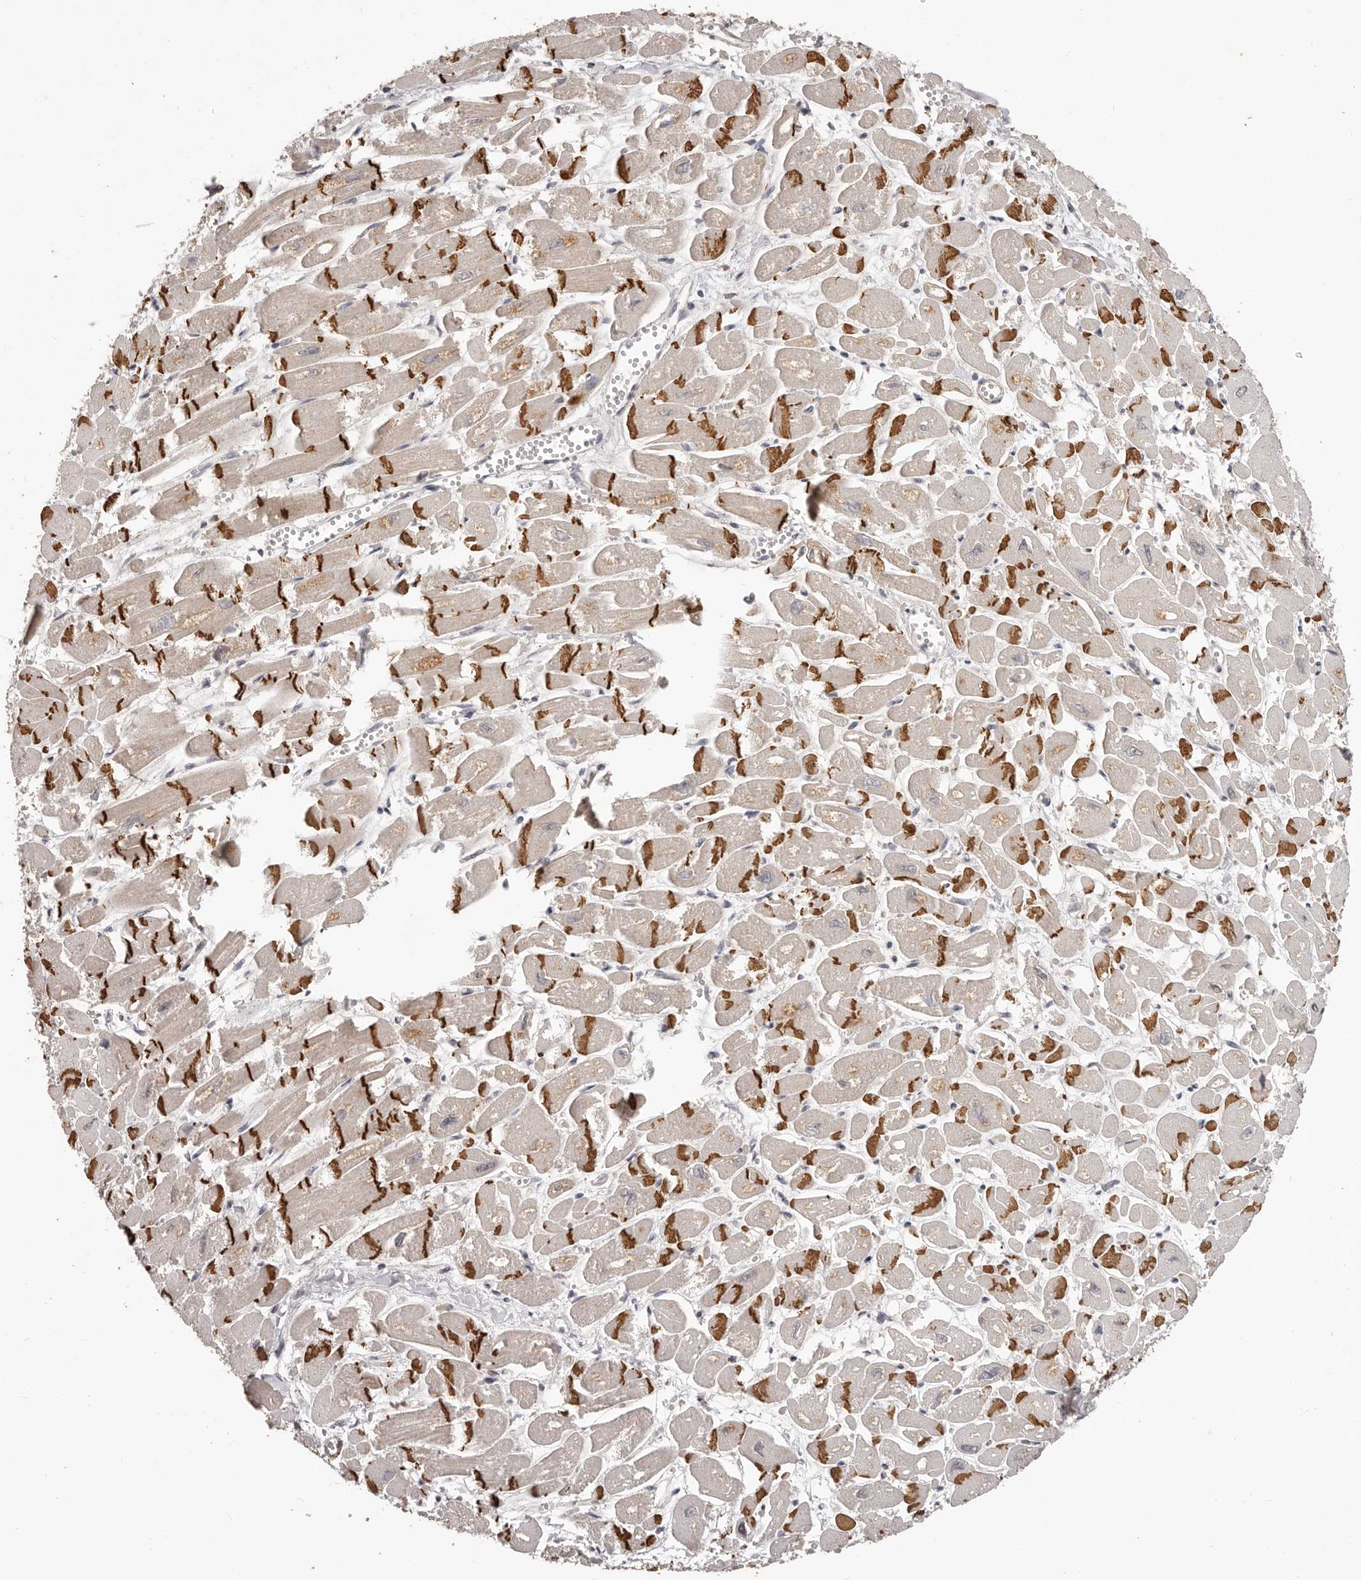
{"staining": {"intensity": "strong", "quantity": "25%-75%", "location": "cytoplasmic/membranous"}, "tissue": "heart muscle", "cell_type": "Cardiomyocytes", "image_type": "normal", "snomed": [{"axis": "morphology", "description": "Normal tissue, NOS"}, {"axis": "topography", "description": "Heart"}], "caption": "Immunohistochemical staining of normal human heart muscle displays 25%-75% levels of strong cytoplasmic/membranous protein staining in approximately 25%-75% of cardiomyocytes. The protein of interest is stained brown, and the nuclei are stained in blue (DAB IHC with brightfield microscopy, high magnification).", "gene": "RNF187", "patient": {"sex": "male", "age": 54}}